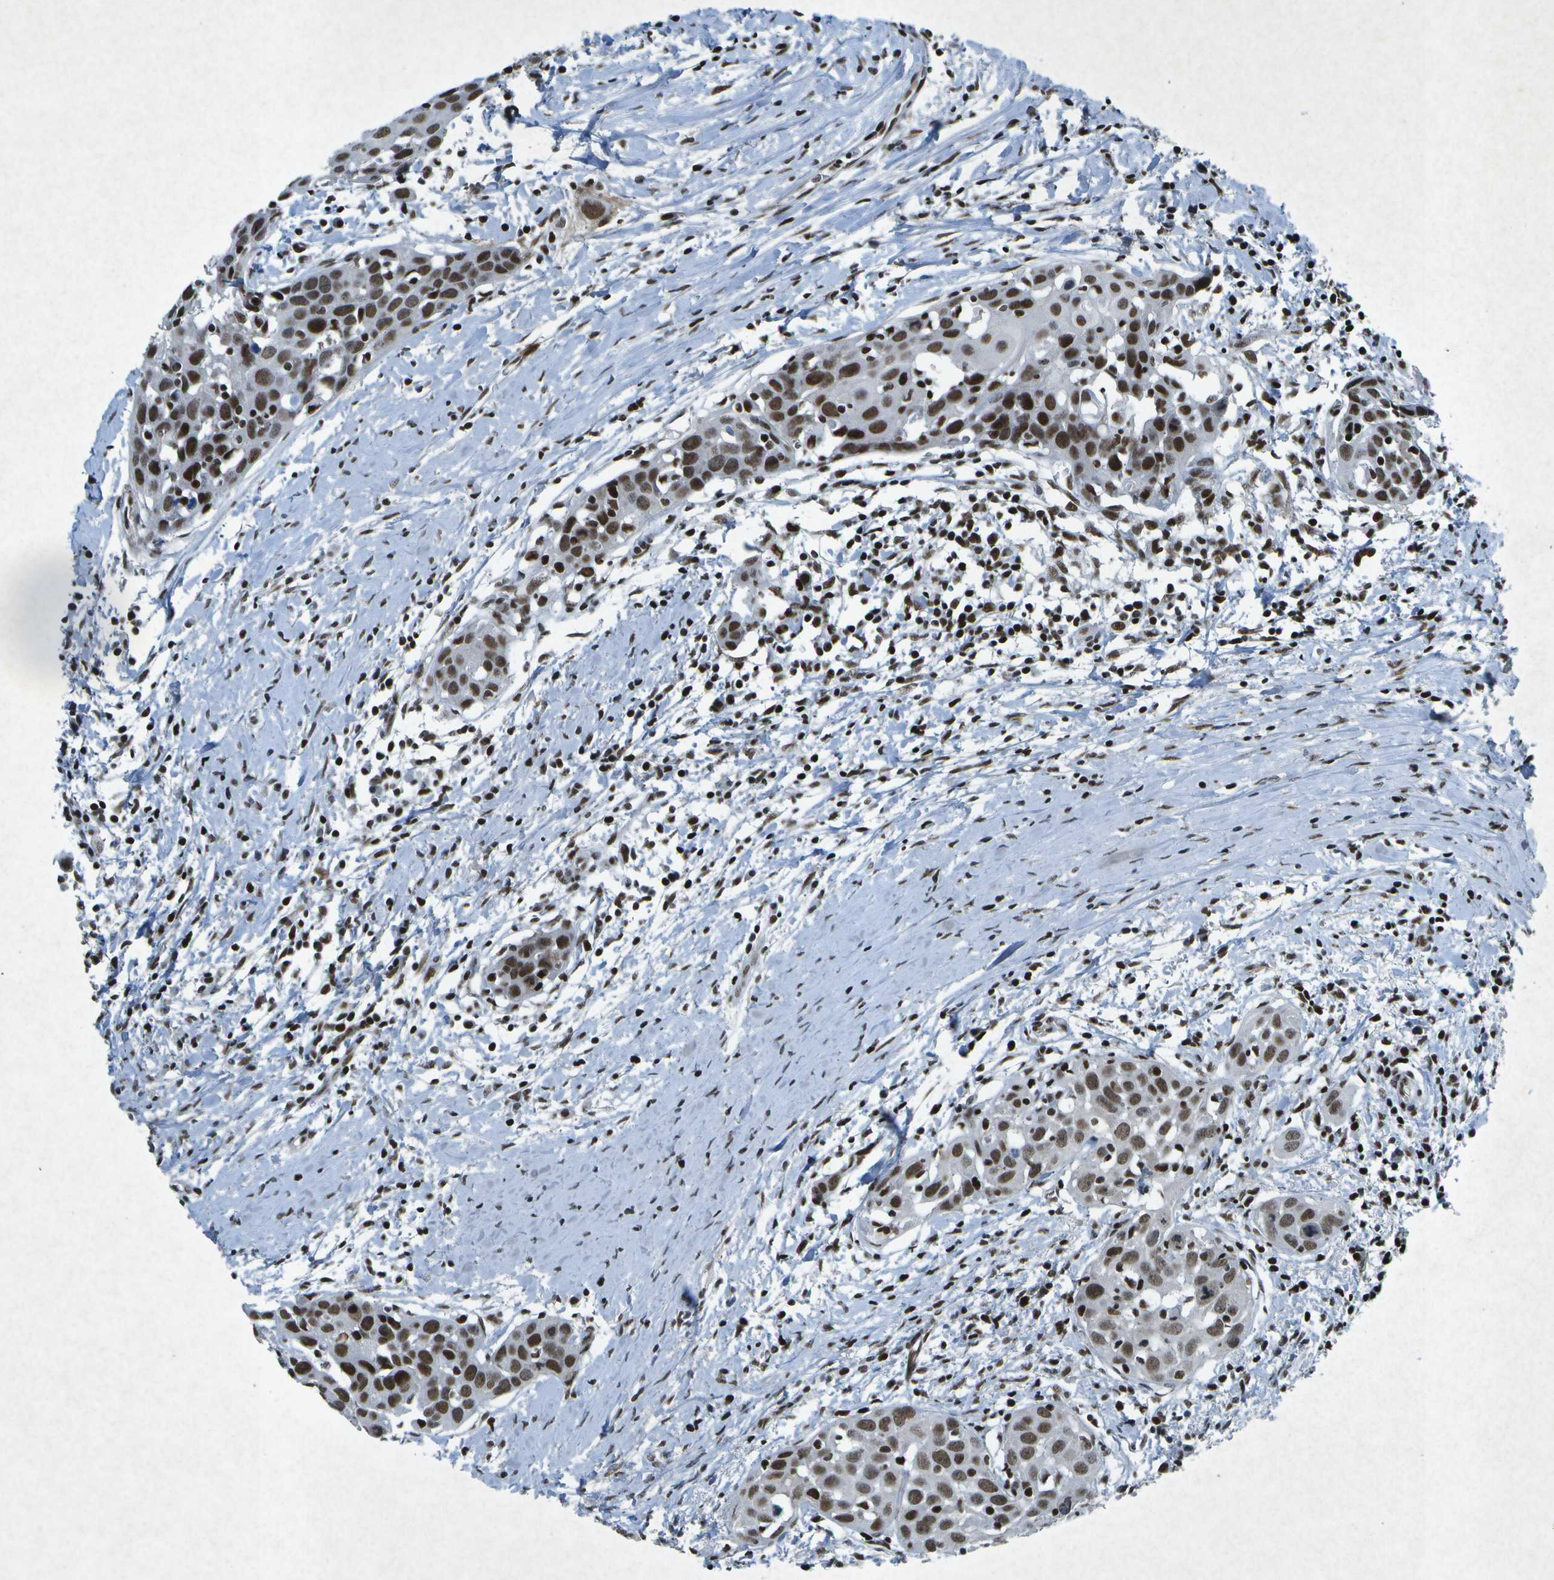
{"staining": {"intensity": "strong", "quantity": ">75%", "location": "nuclear"}, "tissue": "head and neck cancer", "cell_type": "Tumor cells", "image_type": "cancer", "snomed": [{"axis": "morphology", "description": "Squamous cell carcinoma, NOS"}, {"axis": "topography", "description": "Oral tissue"}, {"axis": "topography", "description": "Head-Neck"}], "caption": "This image reveals immunohistochemistry staining of human head and neck cancer (squamous cell carcinoma), with high strong nuclear positivity in approximately >75% of tumor cells.", "gene": "MTA2", "patient": {"sex": "female", "age": 50}}